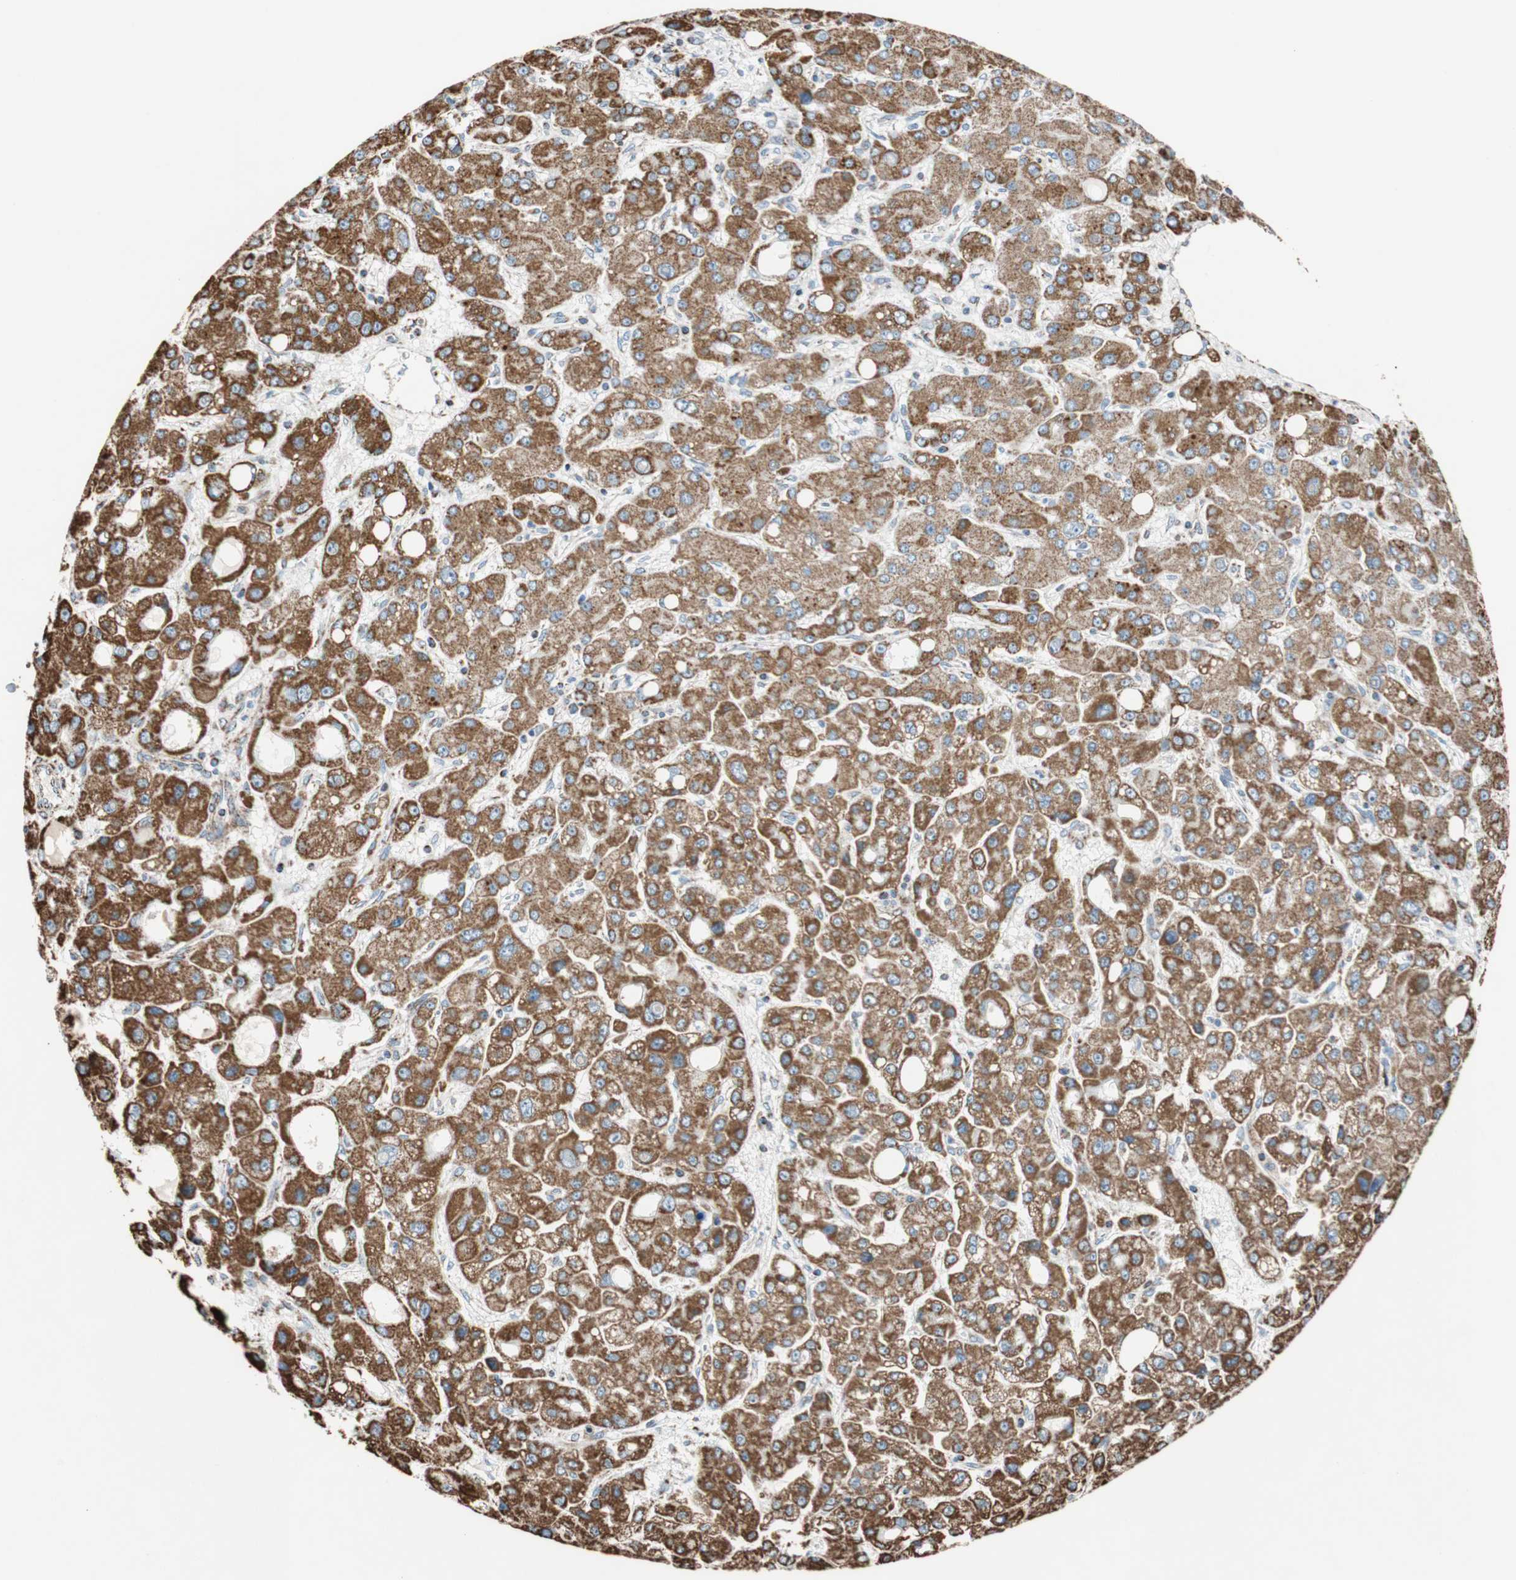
{"staining": {"intensity": "strong", "quantity": ">75%", "location": "cytoplasmic/membranous"}, "tissue": "liver cancer", "cell_type": "Tumor cells", "image_type": "cancer", "snomed": [{"axis": "morphology", "description": "Carcinoma, Hepatocellular, NOS"}, {"axis": "topography", "description": "Liver"}], "caption": "Brown immunohistochemical staining in hepatocellular carcinoma (liver) demonstrates strong cytoplasmic/membranous expression in approximately >75% of tumor cells.", "gene": "PCSK4", "patient": {"sex": "male", "age": 55}}